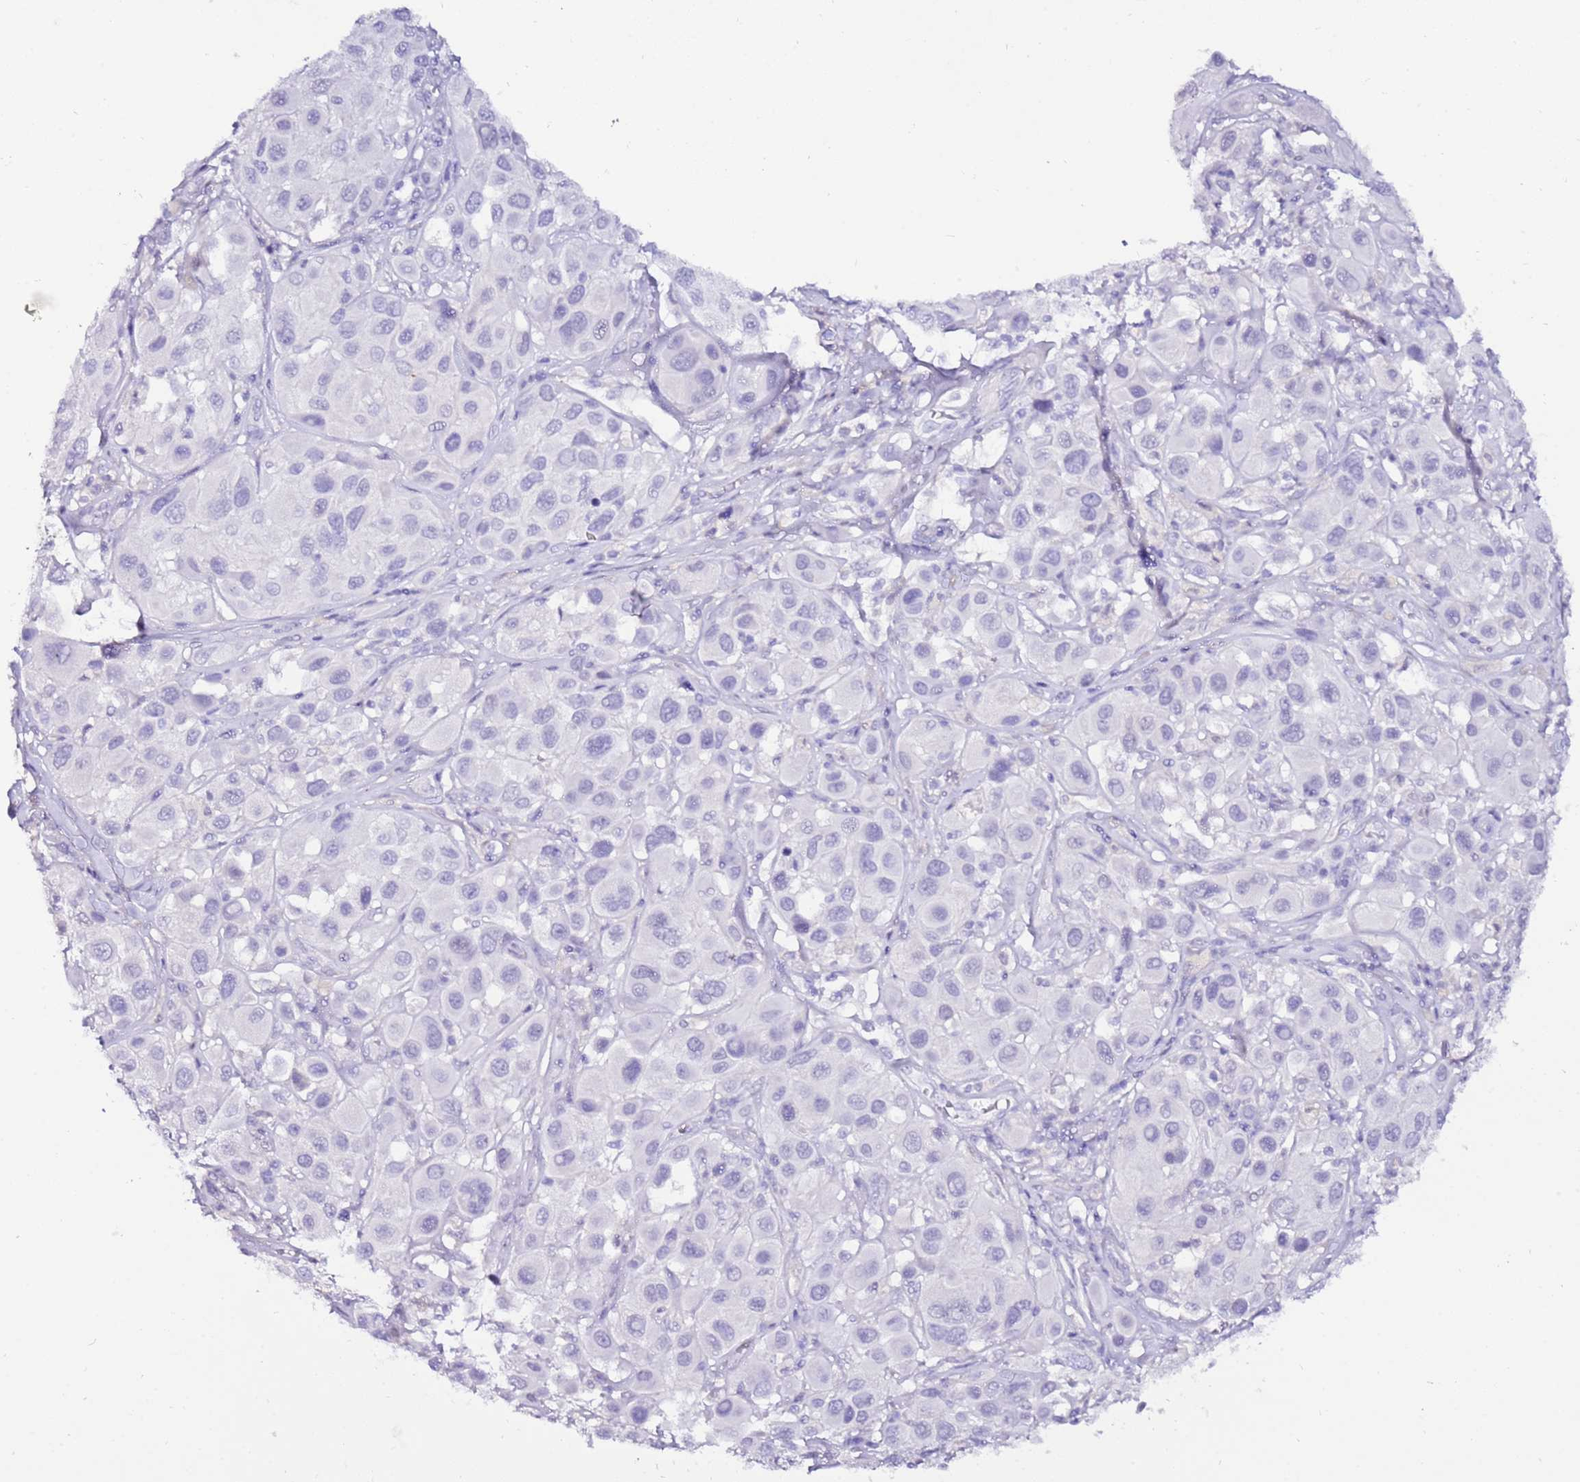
{"staining": {"intensity": "negative", "quantity": "none", "location": "none"}, "tissue": "melanoma", "cell_type": "Tumor cells", "image_type": "cancer", "snomed": [{"axis": "morphology", "description": "Malignant melanoma, Metastatic site"}, {"axis": "topography", "description": "Skin"}], "caption": "Tumor cells are negative for brown protein staining in melanoma.", "gene": "ART5", "patient": {"sex": "male", "age": 41}}